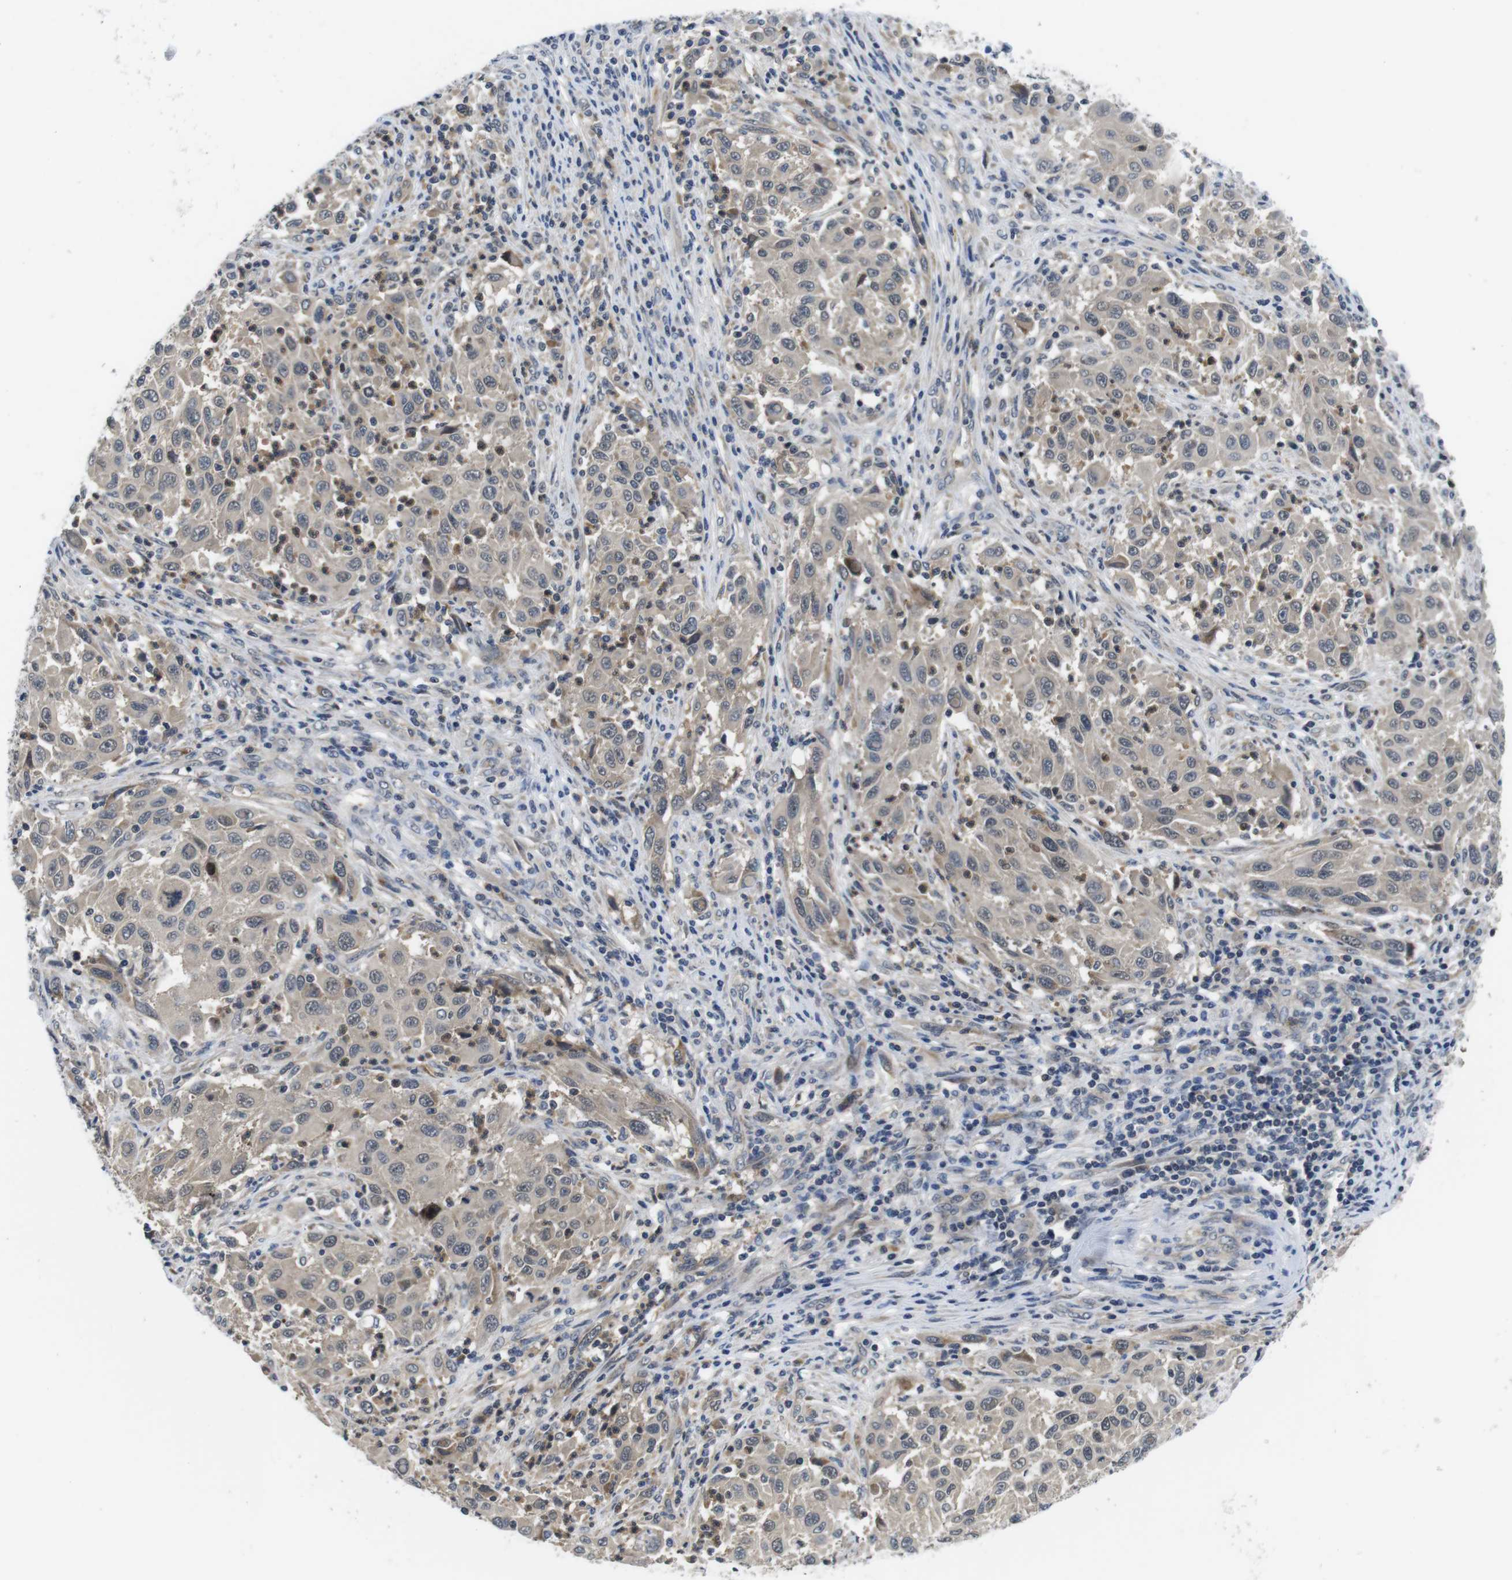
{"staining": {"intensity": "weak", "quantity": "<25%", "location": "cytoplasmic/membranous"}, "tissue": "melanoma", "cell_type": "Tumor cells", "image_type": "cancer", "snomed": [{"axis": "morphology", "description": "Malignant melanoma, Metastatic site"}, {"axis": "topography", "description": "Lymph node"}], "caption": "This is an IHC photomicrograph of human malignant melanoma (metastatic site). There is no expression in tumor cells.", "gene": "FADD", "patient": {"sex": "male", "age": 61}}